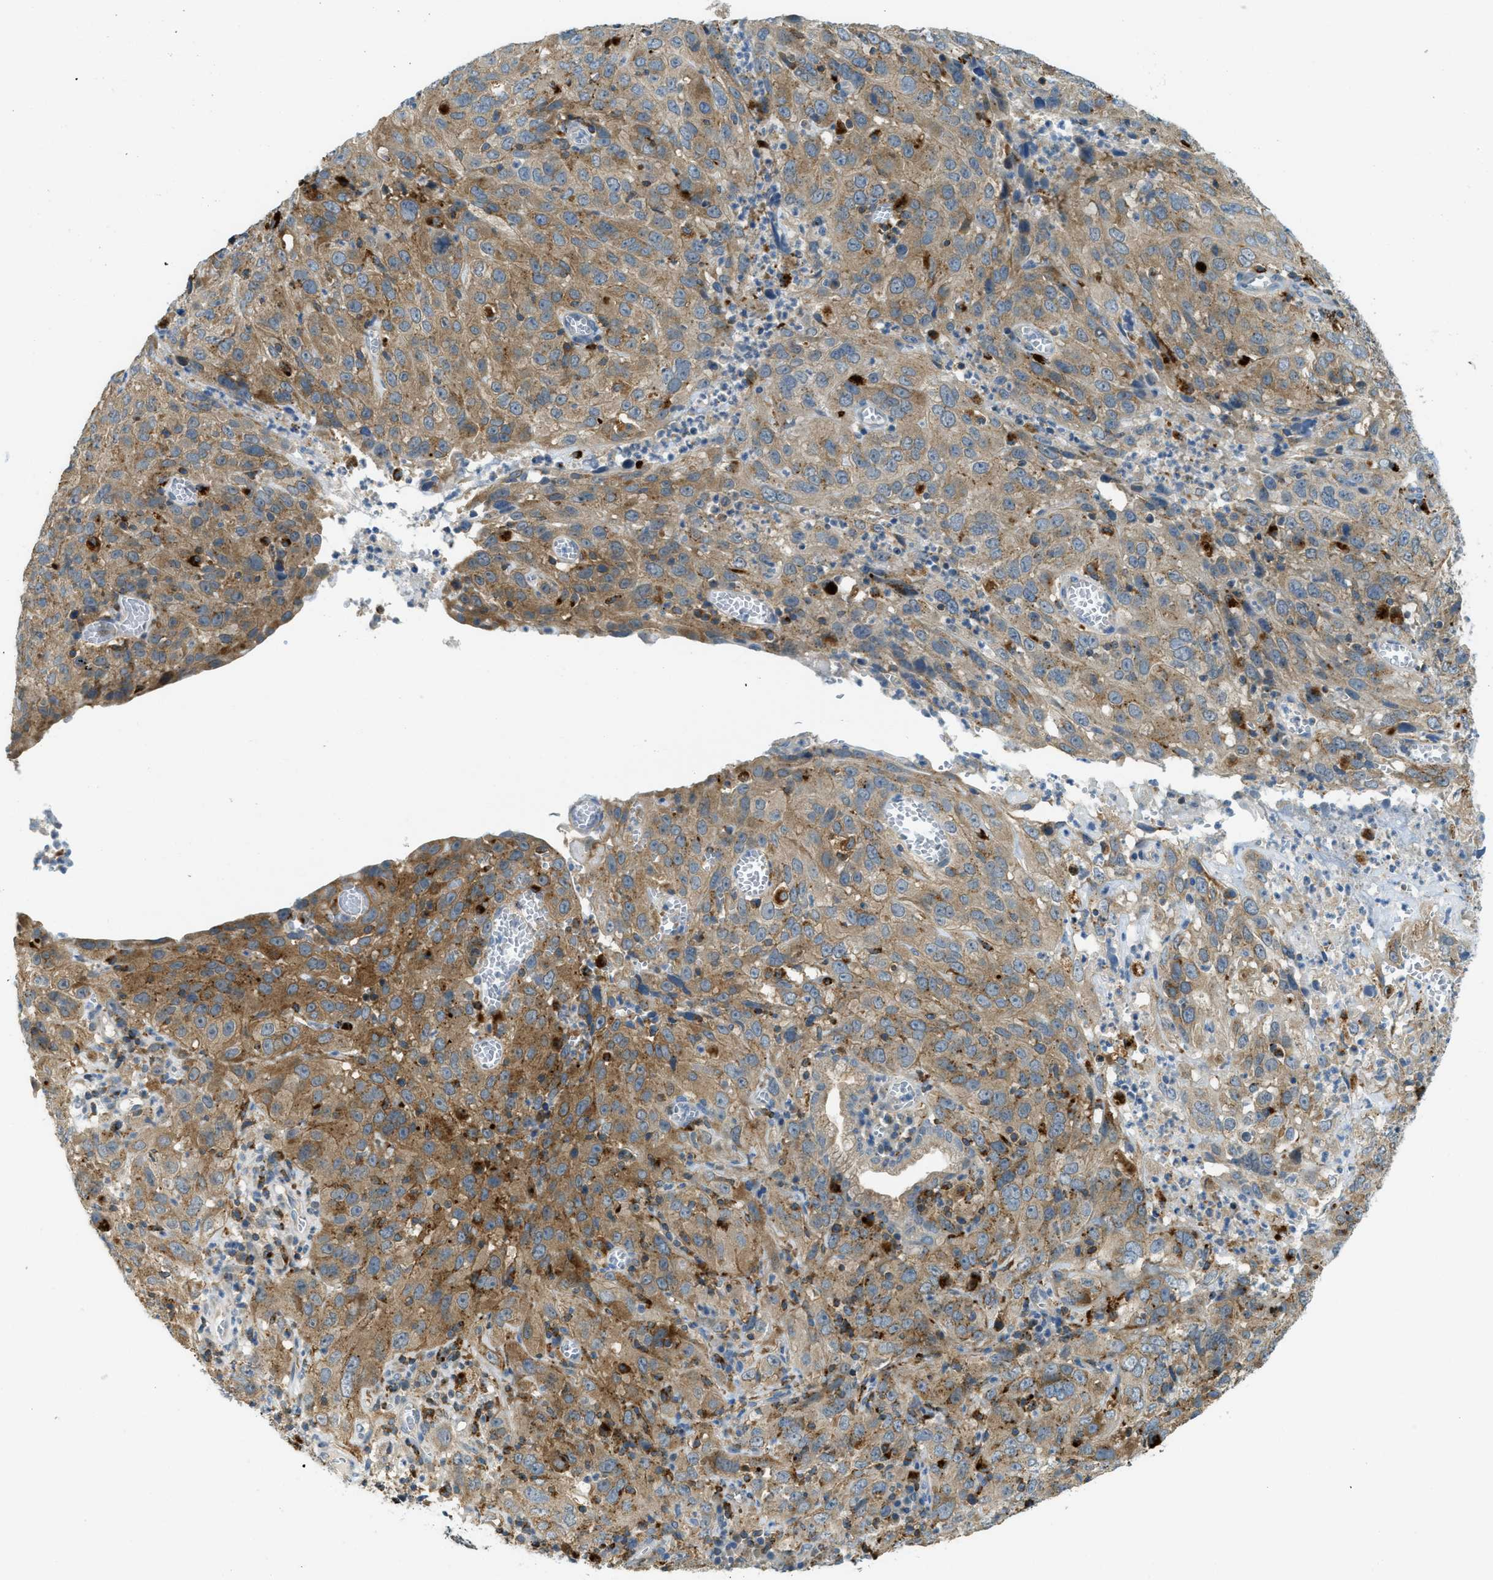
{"staining": {"intensity": "moderate", "quantity": ">75%", "location": "cytoplasmic/membranous"}, "tissue": "cervical cancer", "cell_type": "Tumor cells", "image_type": "cancer", "snomed": [{"axis": "morphology", "description": "Squamous cell carcinoma, NOS"}, {"axis": "topography", "description": "Cervix"}], "caption": "The micrograph exhibits immunohistochemical staining of cervical cancer (squamous cell carcinoma). There is moderate cytoplasmic/membranous staining is appreciated in approximately >75% of tumor cells.", "gene": "PLBD2", "patient": {"sex": "female", "age": 32}}